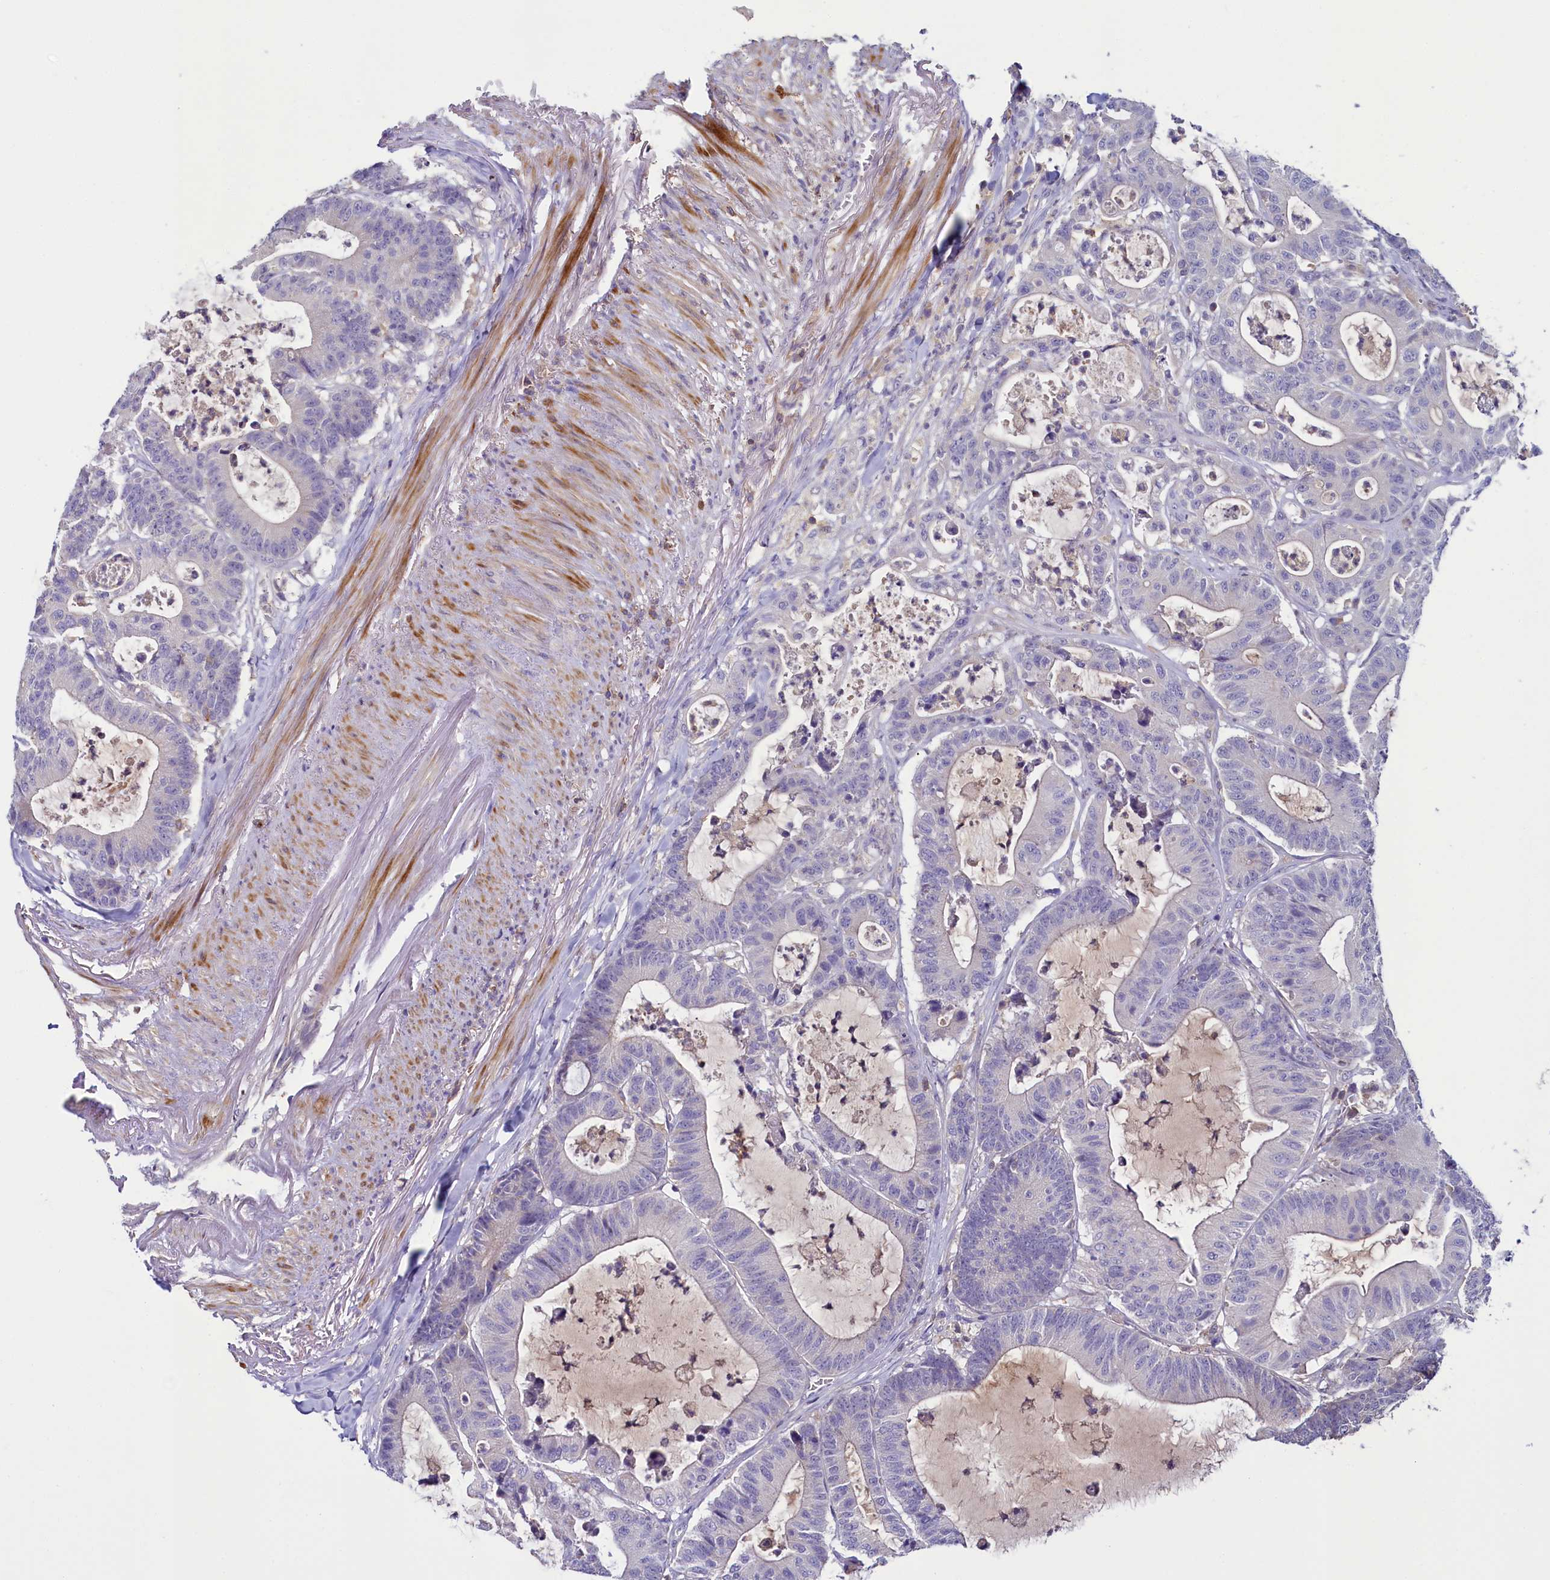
{"staining": {"intensity": "negative", "quantity": "none", "location": "none"}, "tissue": "colorectal cancer", "cell_type": "Tumor cells", "image_type": "cancer", "snomed": [{"axis": "morphology", "description": "Adenocarcinoma, NOS"}, {"axis": "topography", "description": "Colon"}], "caption": "An immunohistochemistry (IHC) histopathology image of colorectal adenocarcinoma is shown. There is no staining in tumor cells of colorectal adenocarcinoma. (Stains: DAB (3,3'-diaminobenzidine) immunohistochemistry (IHC) with hematoxylin counter stain, Microscopy: brightfield microscopy at high magnification).", "gene": "FGFR2", "patient": {"sex": "female", "age": 84}}